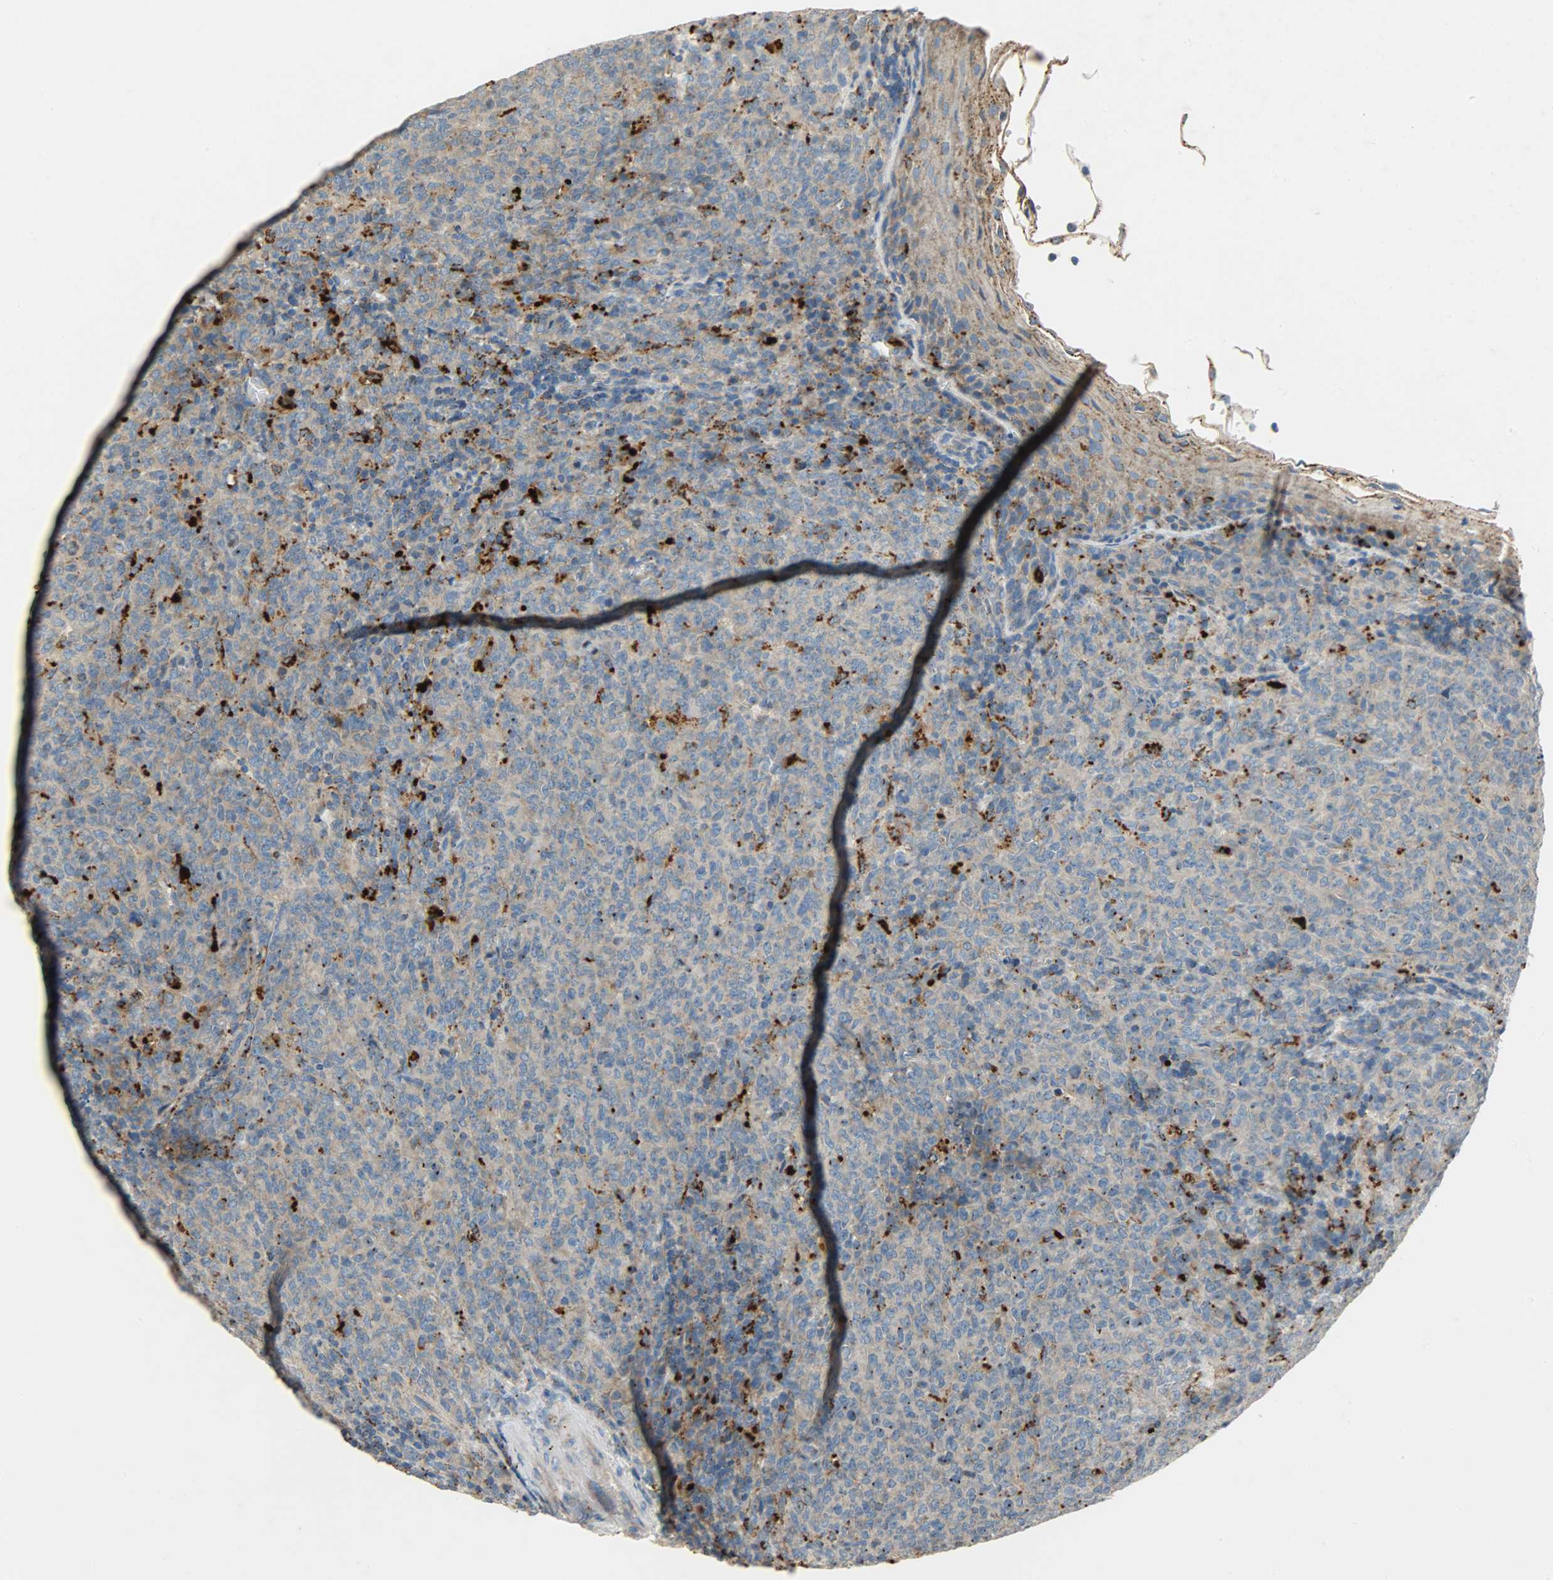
{"staining": {"intensity": "strong", "quantity": ">75%", "location": "cytoplasmic/membranous"}, "tissue": "lymphoma", "cell_type": "Tumor cells", "image_type": "cancer", "snomed": [{"axis": "morphology", "description": "Malignant lymphoma, non-Hodgkin's type, High grade"}, {"axis": "topography", "description": "Tonsil"}], "caption": "High-grade malignant lymphoma, non-Hodgkin's type stained with a protein marker reveals strong staining in tumor cells.", "gene": "ASAH1", "patient": {"sex": "female", "age": 36}}